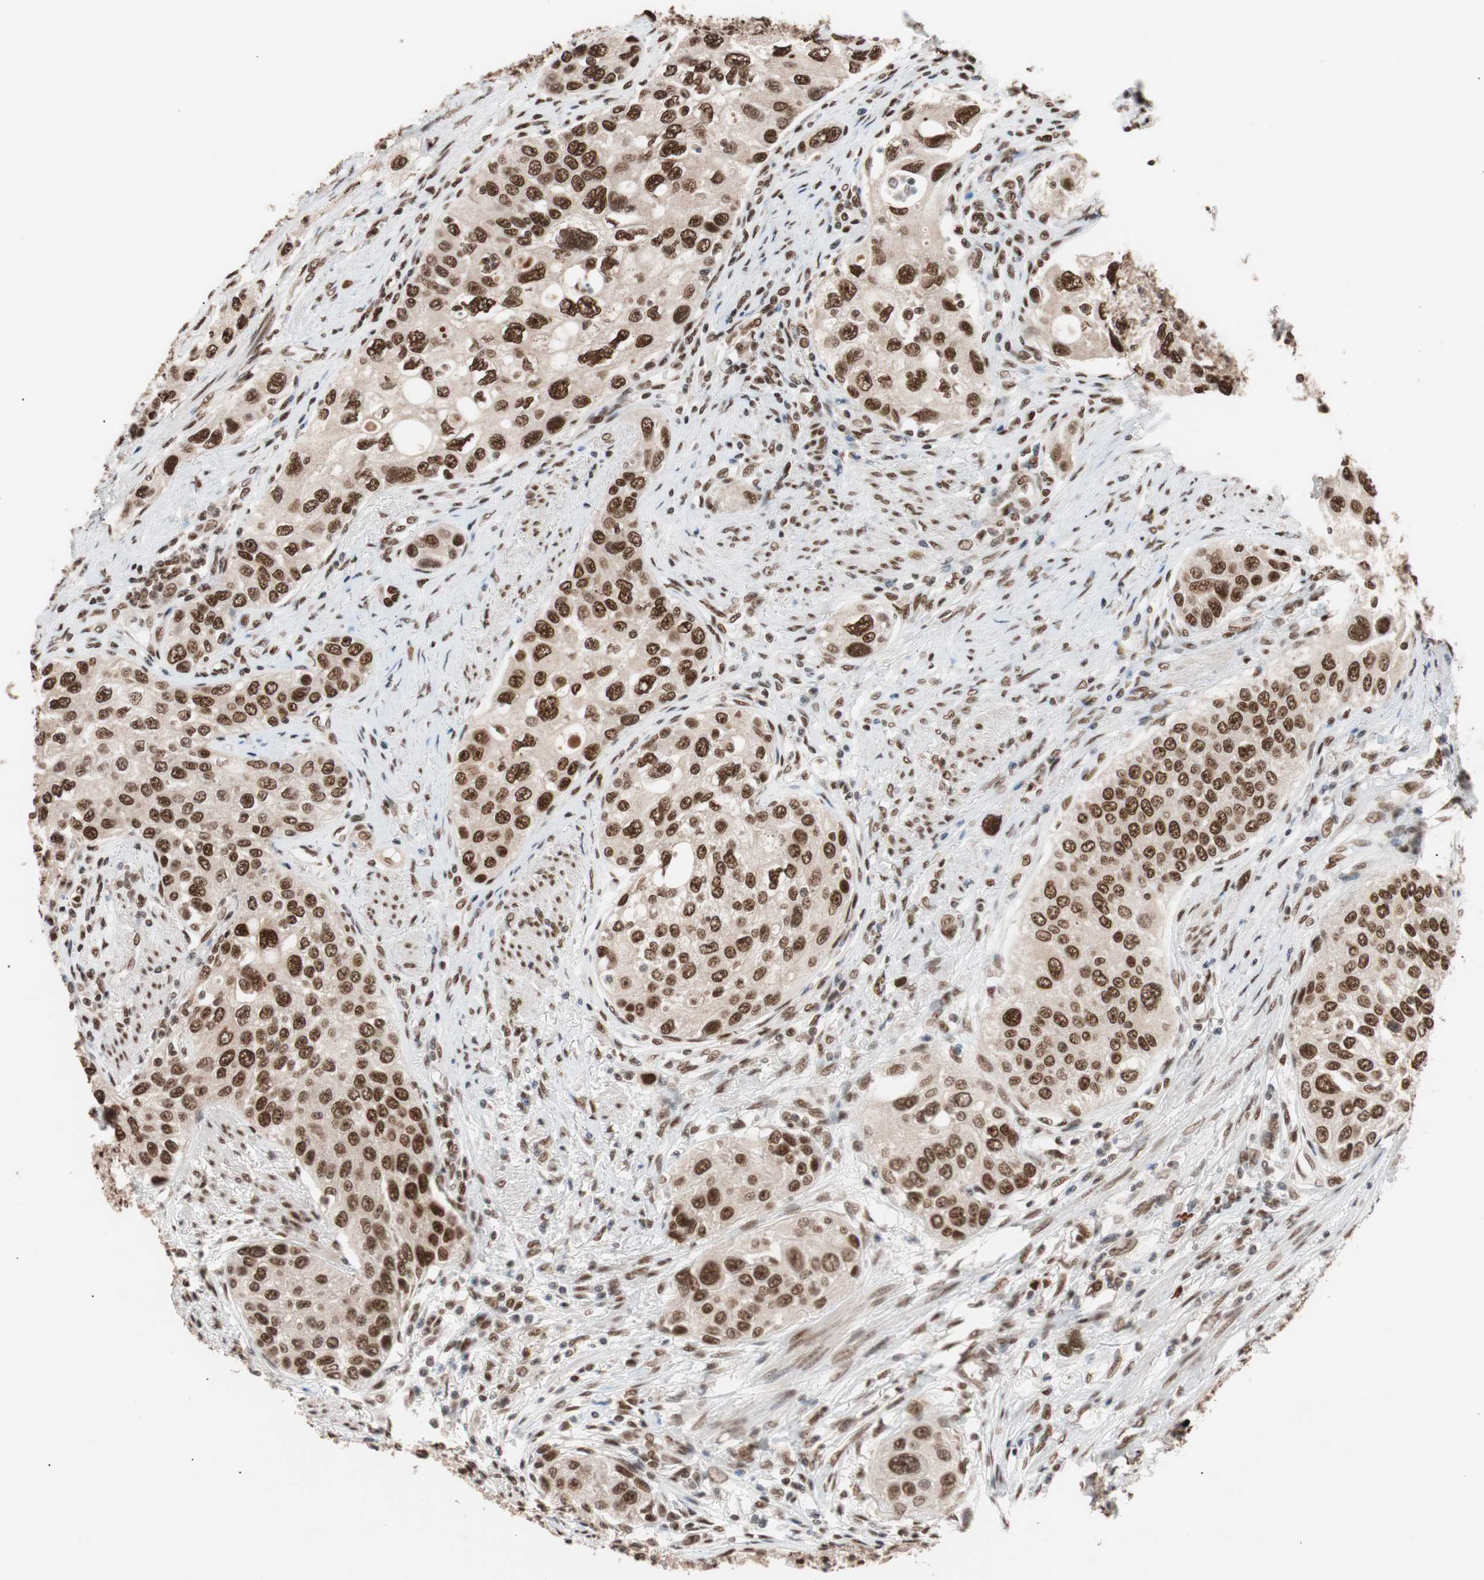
{"staining": {"intensity": "strong", "quantity": ">75%", "location": "nuclear"}, "tissue": "urothelial cancer", "cell_type": "Tumor cells", "image_type": "cancer", "snomed": [{"axis": "morphology", "description": "Urothelial carcinoma, High grade"}, {"axis": "topography", "description": "Urinary bladder"}], "caption": "This is an image of IHC staining of urothelial carcinoma (high-grade), which shows strong expression in the nuclear of tumor cells.", "gene": "CHAMP1", "patient": {"sex": "female", "age": 56}}